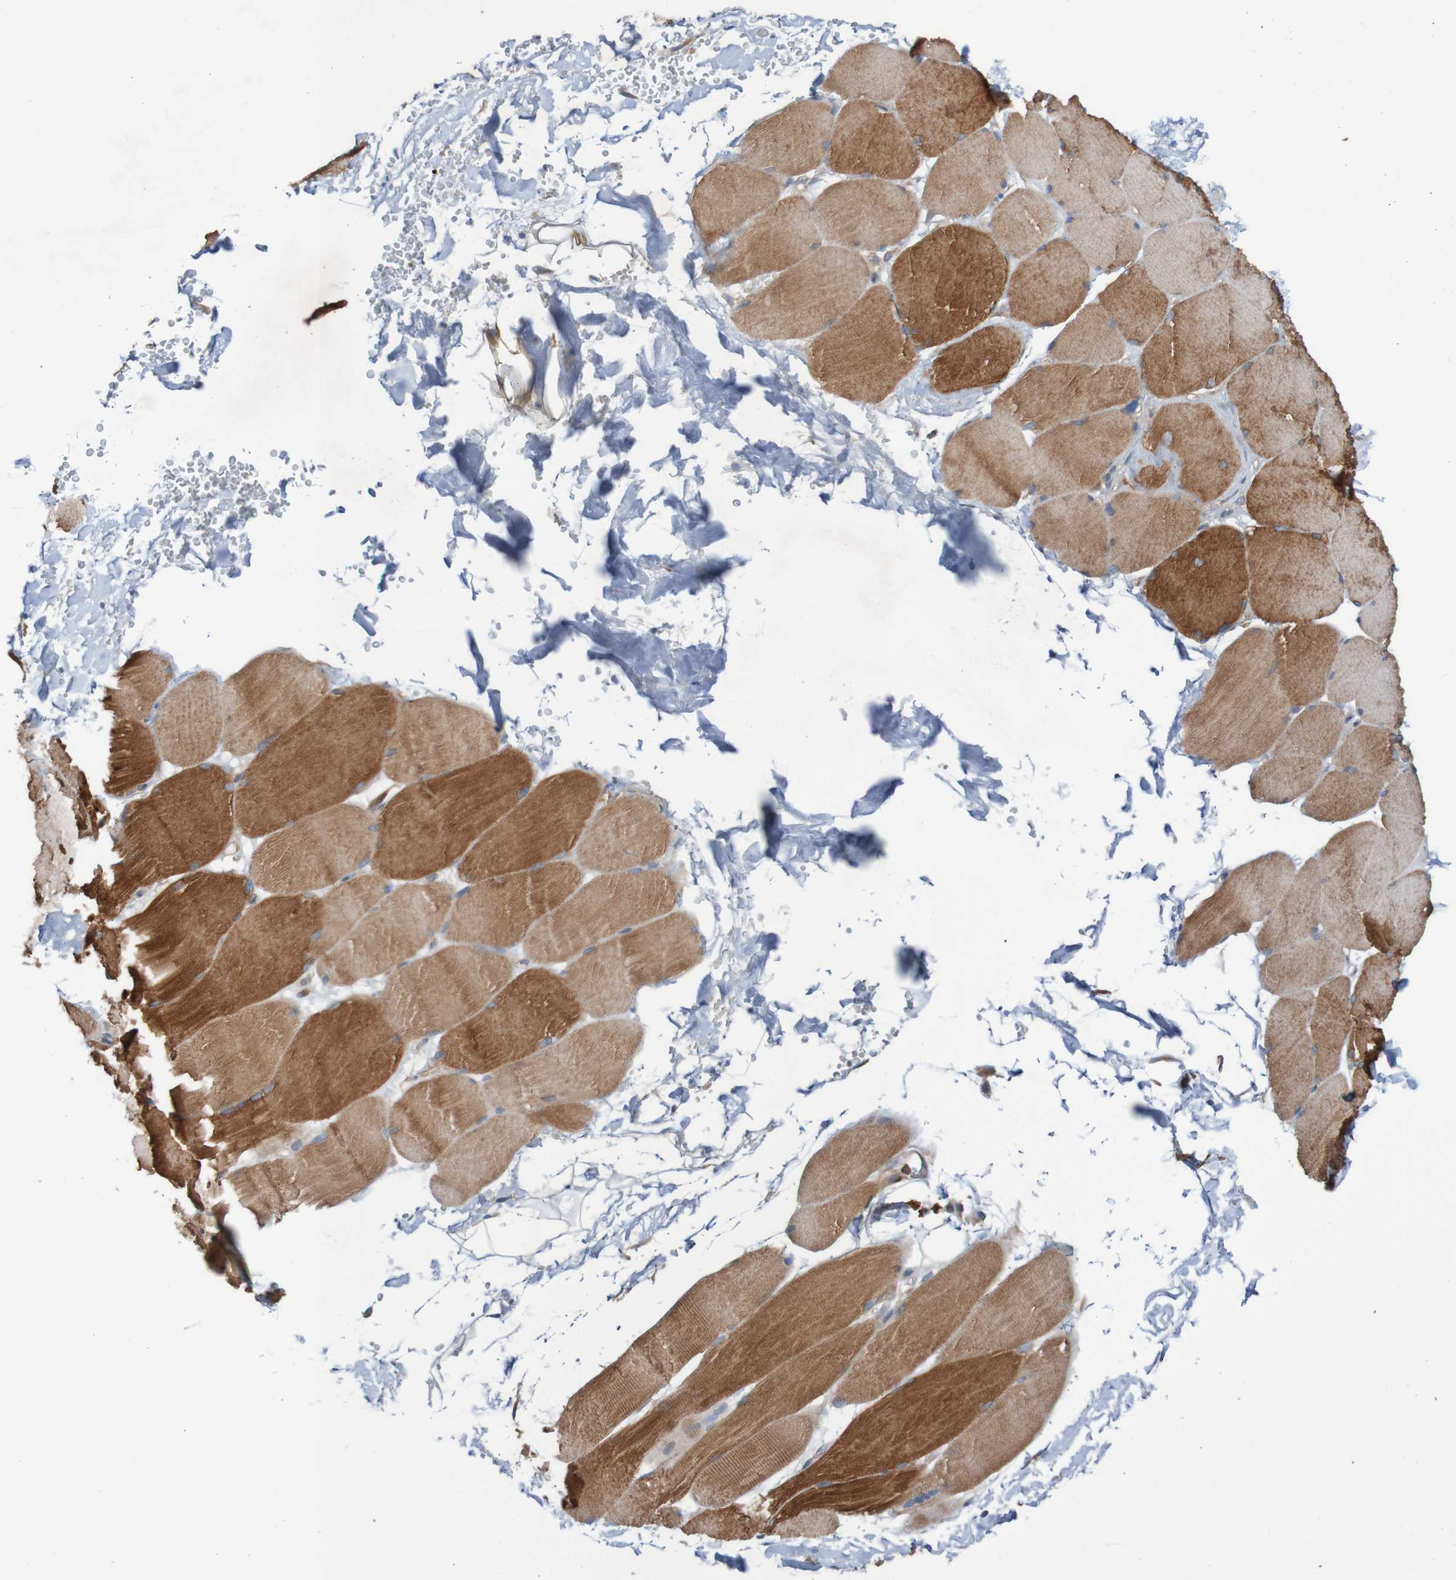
{"staining": {"intensity": "strong", "quantity": ">75%", "location": "cytoplasmic/membranous"}, "tissue": "skeletal muscle", "cell_type": "Myocytes", "image_type": "normal", "snomed": [{"axis": "morphology", "description": "Normal tissue, NOS"}, {"axis": "topography", "description": "Skin"}, {"axis": "topography", "description": "Skeletal muscle"}], "caption": "Immunohistochemical staining of normal skeletal muscle reveals >75% levels of strong cytoplasmic/membranous protein expression in about >75% of myocytes.", "gene": "ST8SIA6", "patient": {"sex": "male", "age": 83}}